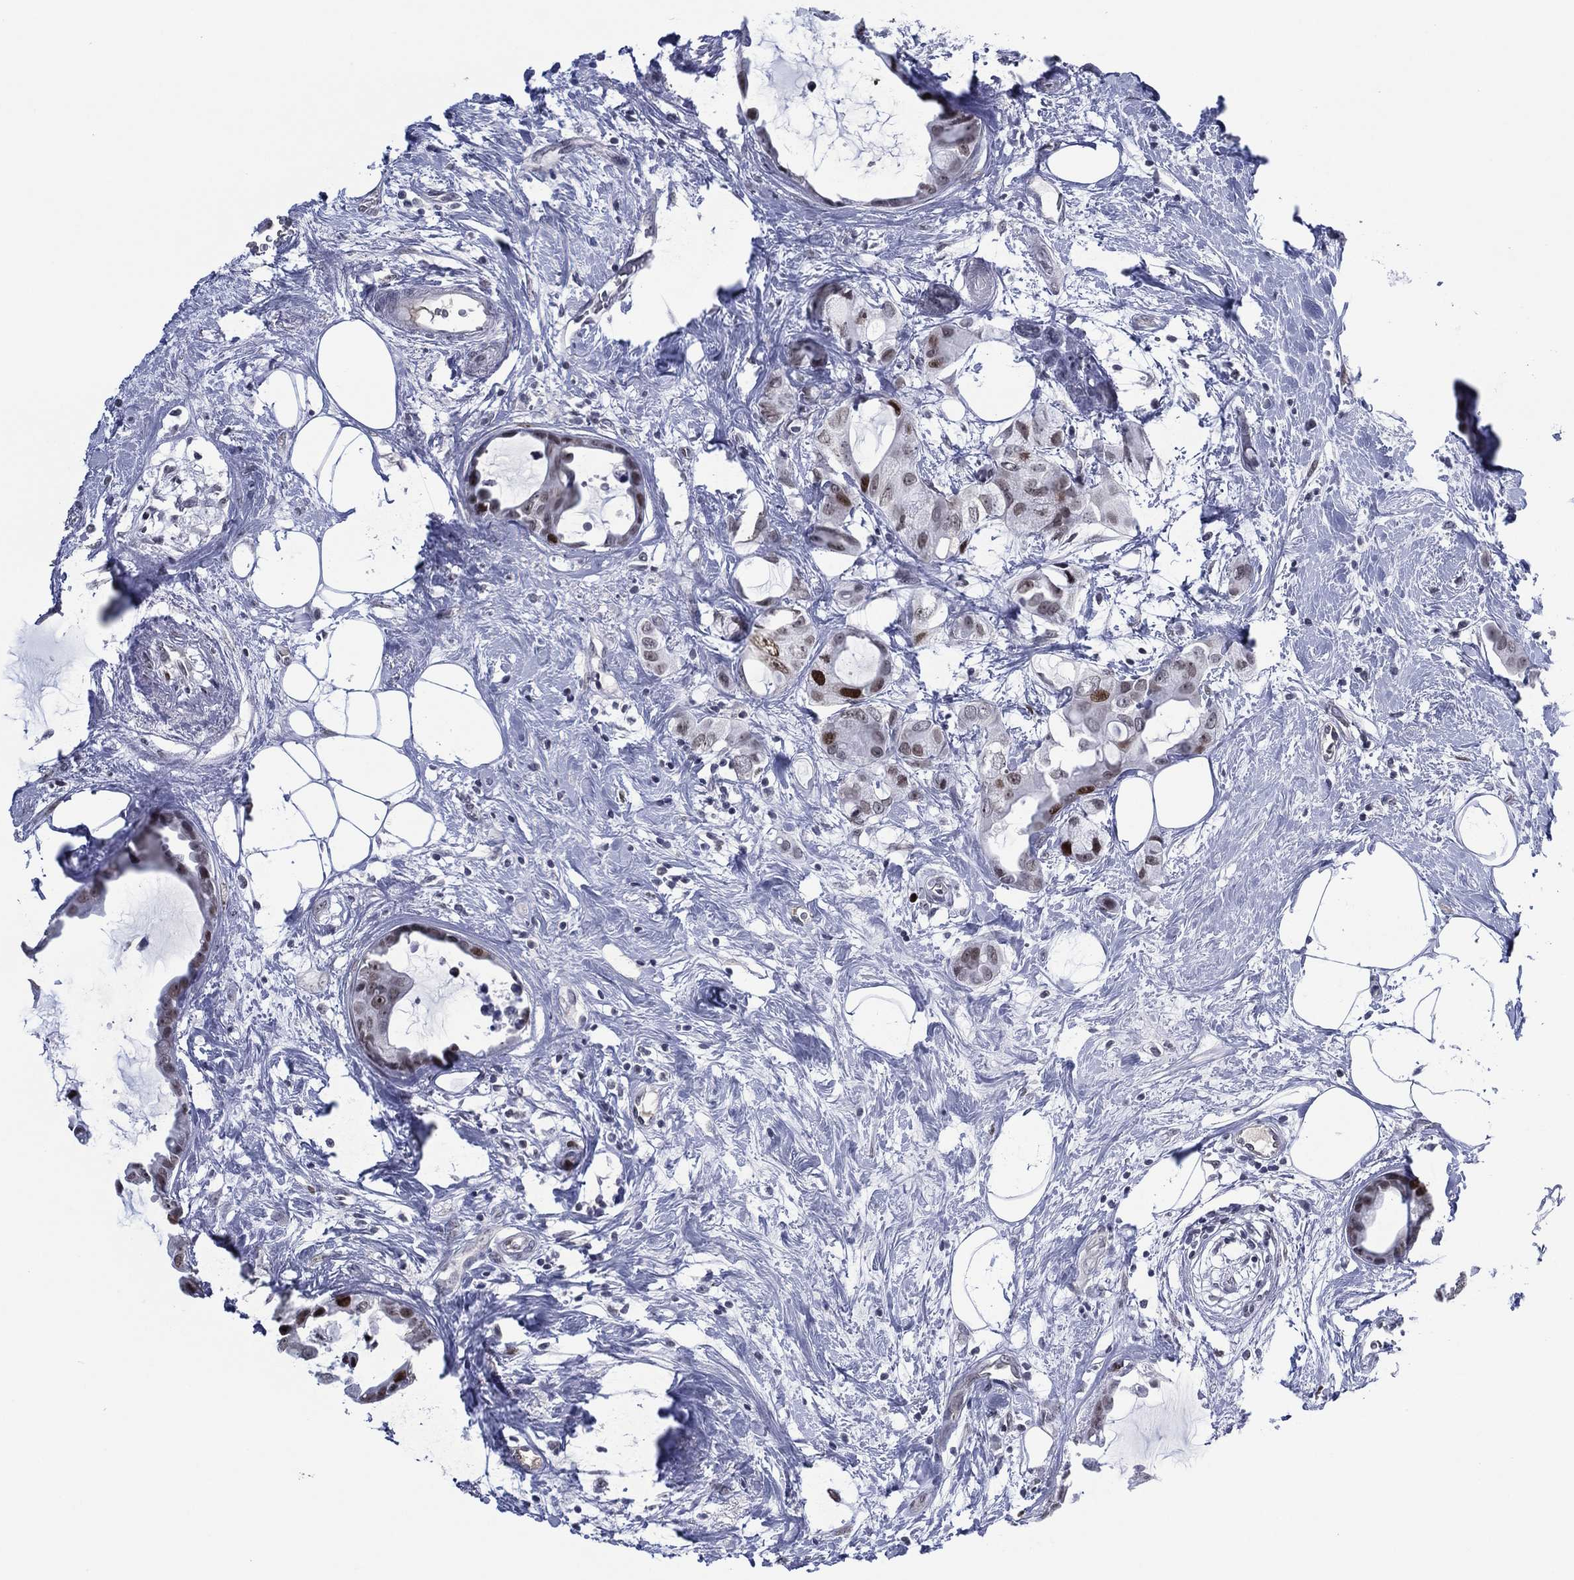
{"staining": {"intensity": "strong", "quantity": "<25%", "location": "nuclear"}, "tissue": "breast cancer", "cell_type": "Tumor cells", "image_type": "cancer", "snomed": [{"axis": "morphology", "description": "Duct carcinoma"}, {"axis": "topography", "description": "Breast"}], "caption": "DAB (3,3'-diaminobenzidine) immunohistochemical staining of human breast infiltrating ductal carcinoma shows strong nuclear protein positivity in approximately <25% of tumor cells. Using DAB (brown) and hematoxylin (blue) stains, captured at high magnification using brightfield microscopy.", "gene": "GATA6", "patient": {"sex": "female", "age": 45}}